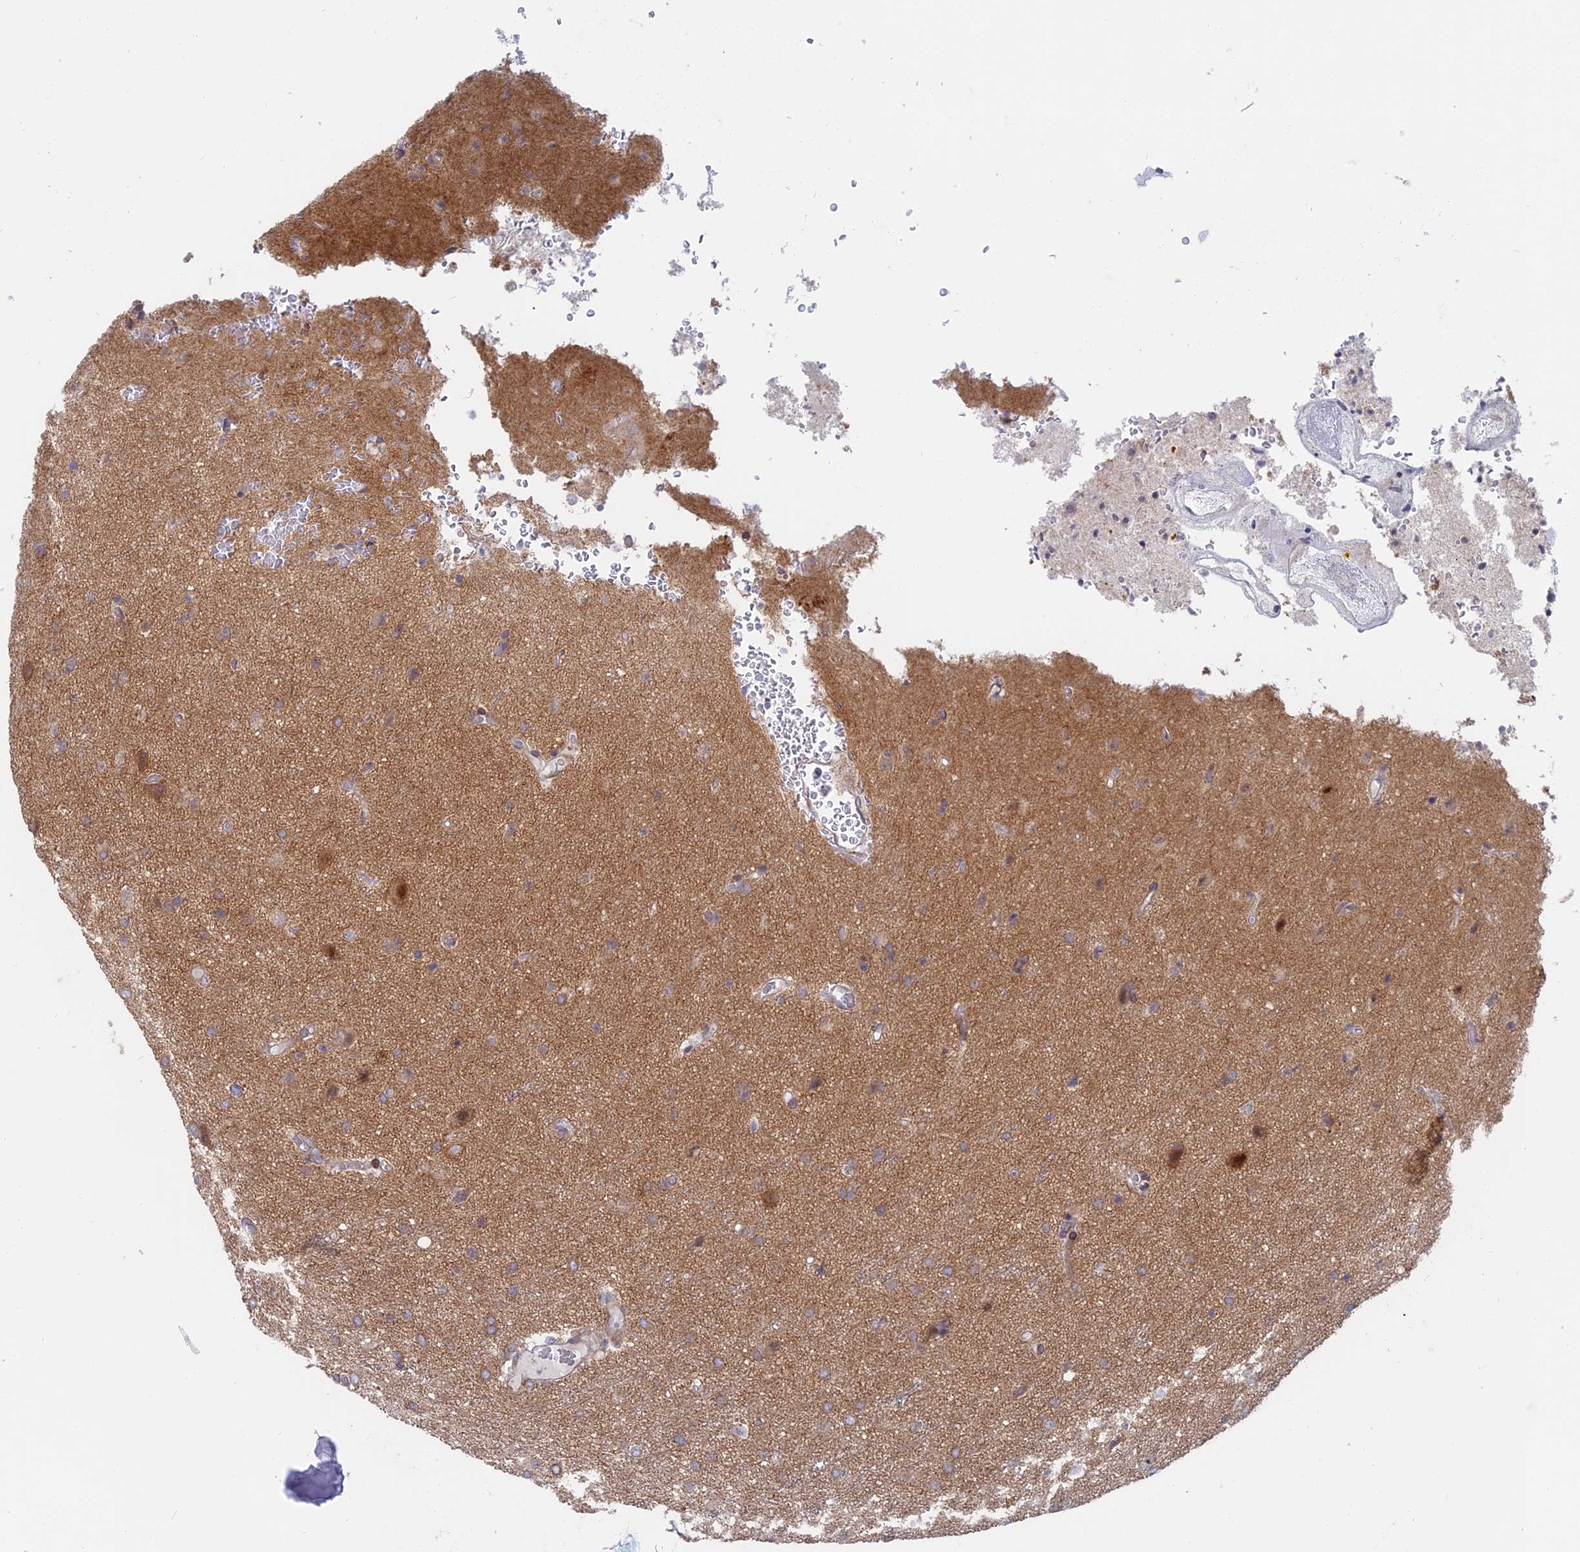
{"staining": {"intensity": "weak", "quantity": "<25%", "location": "cytoplasmic/membranous"}, "tissue": "glioma", "cell_type": "Tumor cells", "image_type": "cancer", "snomed": [{"axis": "morphology", "description": "Glioma, malignant, High grade"}, {"axis": "topography", "description": "Brain"}], "caption": "Immunohistochemical staining of high-grade glioma (malignant) demonstrates no significant expression in tumor cells. The staining is performed using DAB (3,3'-diaminobenzidine) brown chromogen with nuclei counter-stained in using hematoxylin.", "gene": "TBC1D30", "patient": {"sex": "female", "age": 74}}